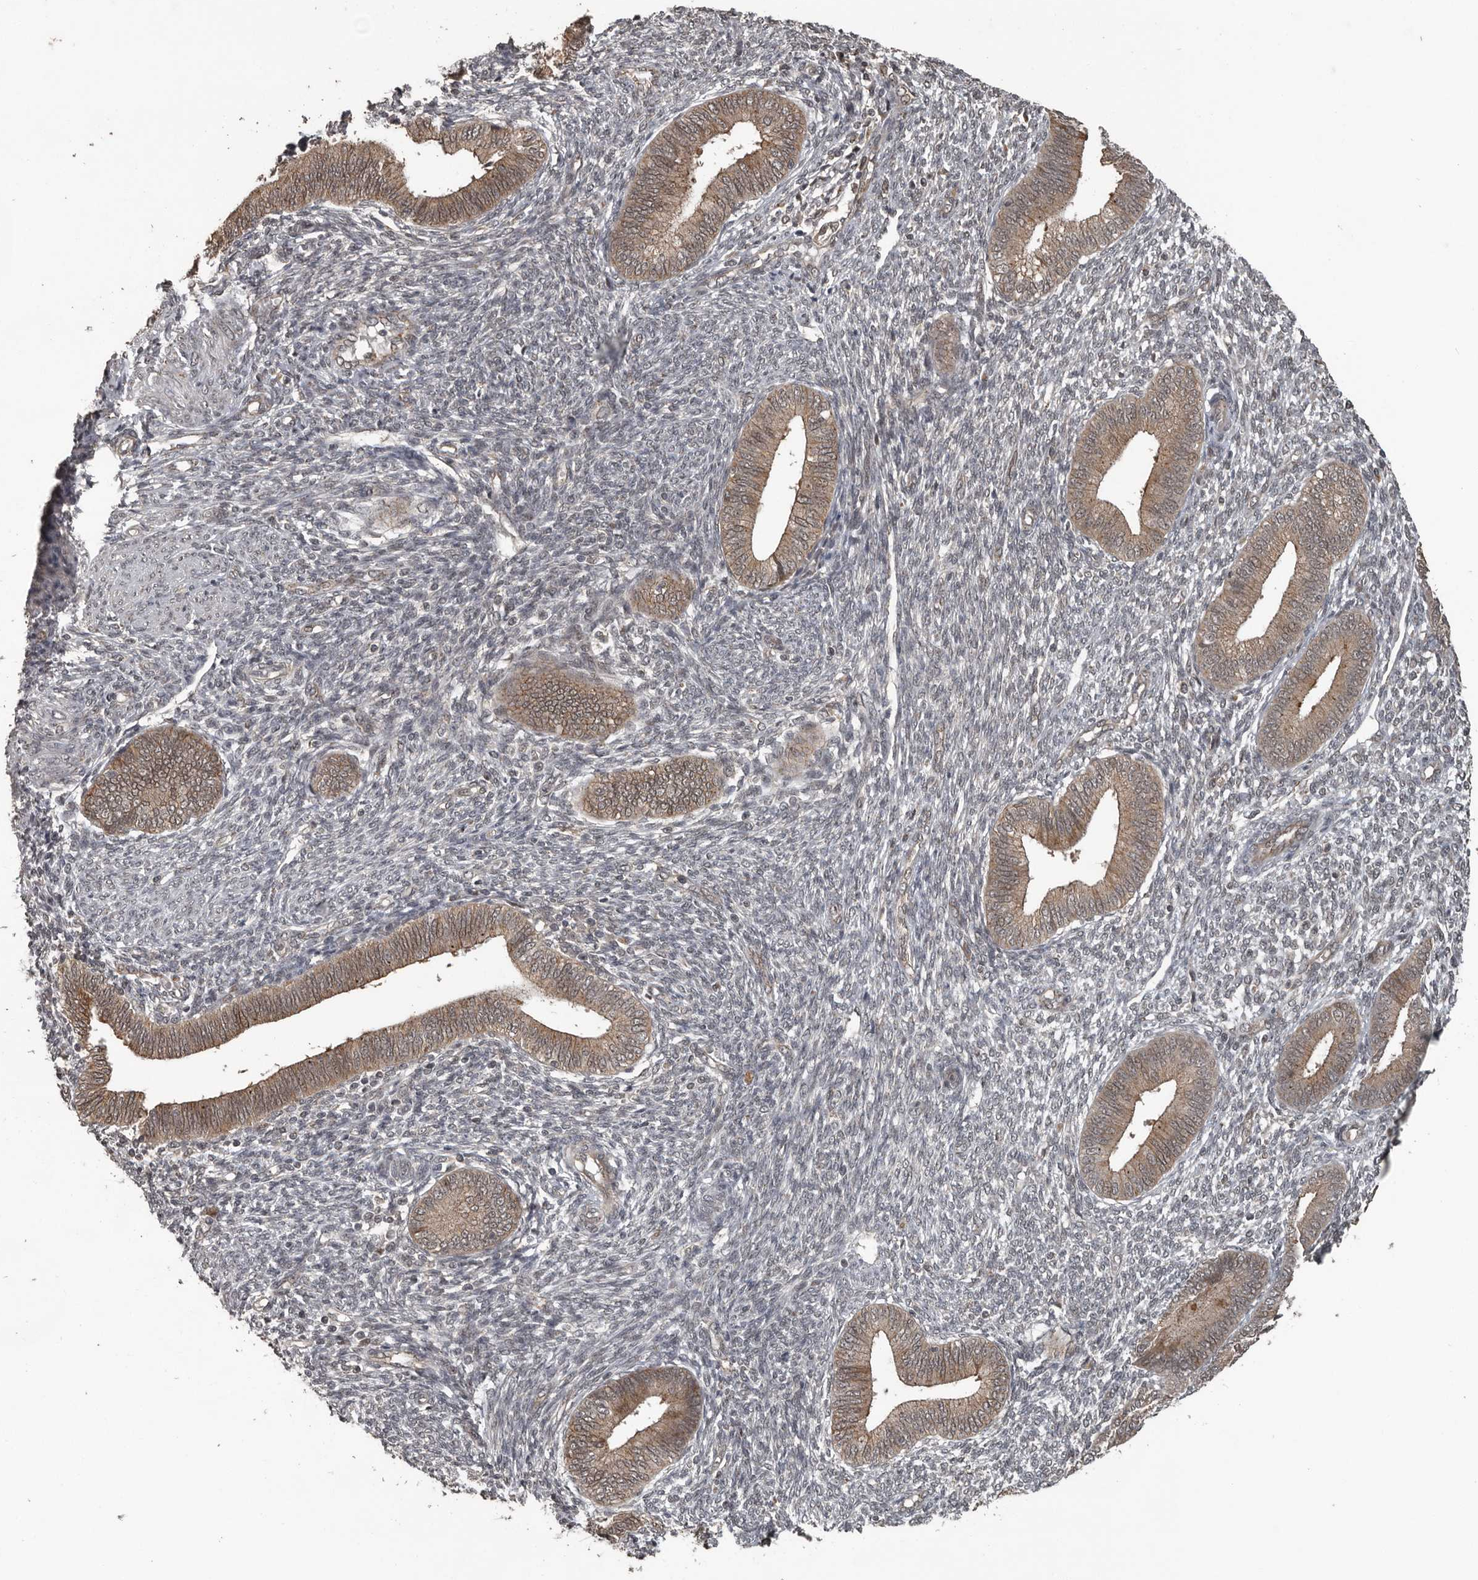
{"staining": {"intensity": "weak", "quantity": "<25%", "location": "cytoplasmic/membranous"}, "tissue": "endometrium", "cell_type": "Cells in endometrial stroma", "image_type": "normal", "snomed": [{"axis": "morphology", "description": "Normal tissue, NOS"}, {"axis": "topography", "description": "Endometrium"}], "caption": "Human endometrium stained for a protein using IHC shows no expression in cells in endometrial stroma.", "gene": "CEP350", "patient": {"sex": "female", "age": 46}}